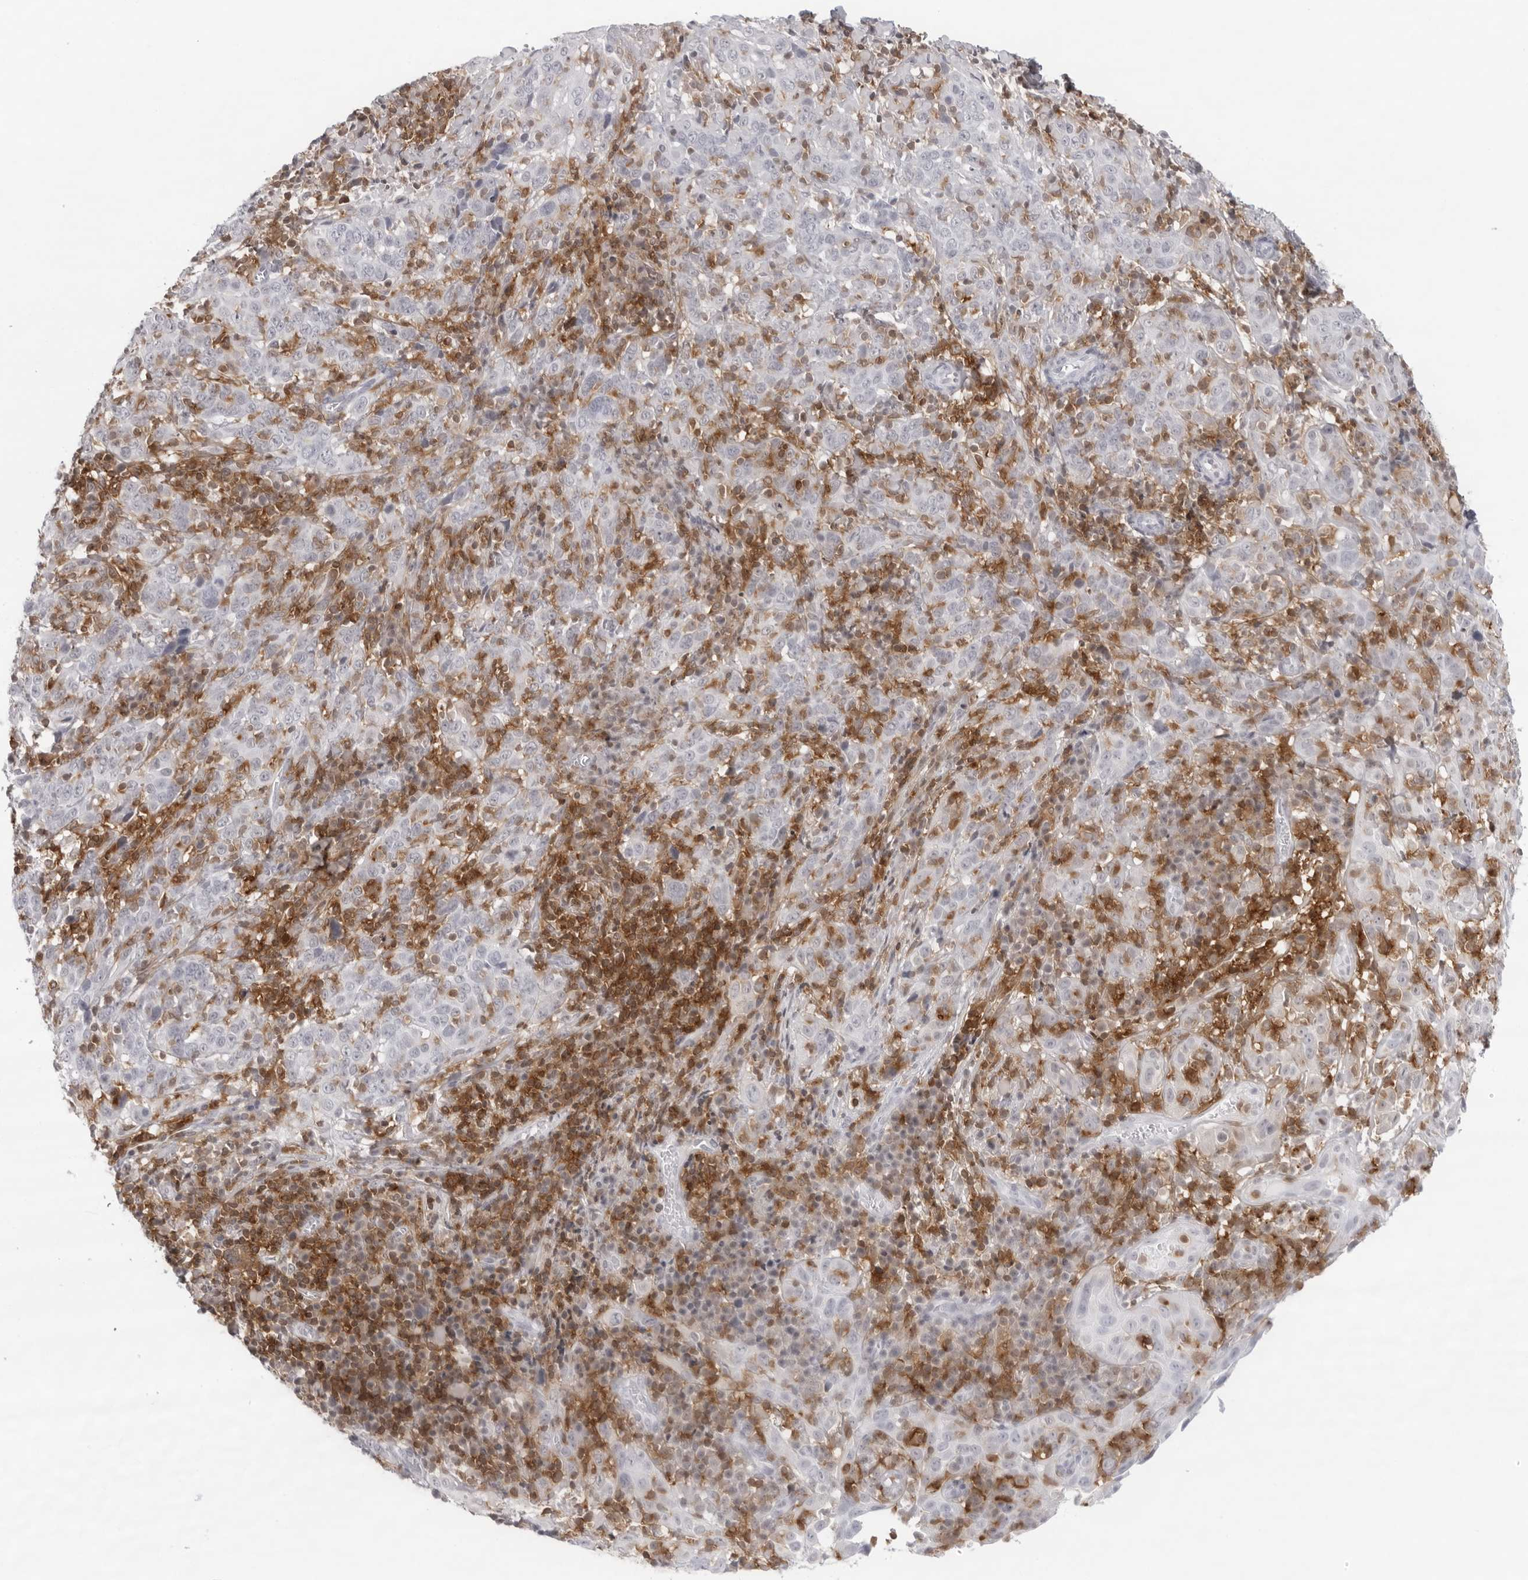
{"staining": {"intensity": "negative", "quantity": "none", "location": "none"}, "tissue": "cervical cancer", "cell_type": "Tumor cells", "image_type": "cancer", "snomed": [{"axis": "morphology", "description": "Squamous cell carcinoma, NOS"}, {"axis": "topography", "description": "Cervix"}], "caption": "This micrograph is of squamous cell carcinoma (cervical) stained with immunohistochemistry to label a protein in brown with the nuclei are counter-stained blue. There is no expression in tumor cells. Nuclei are stained in blue.", "gene": "FMNL1", "patient": {"sex": "female", "age": 46}}